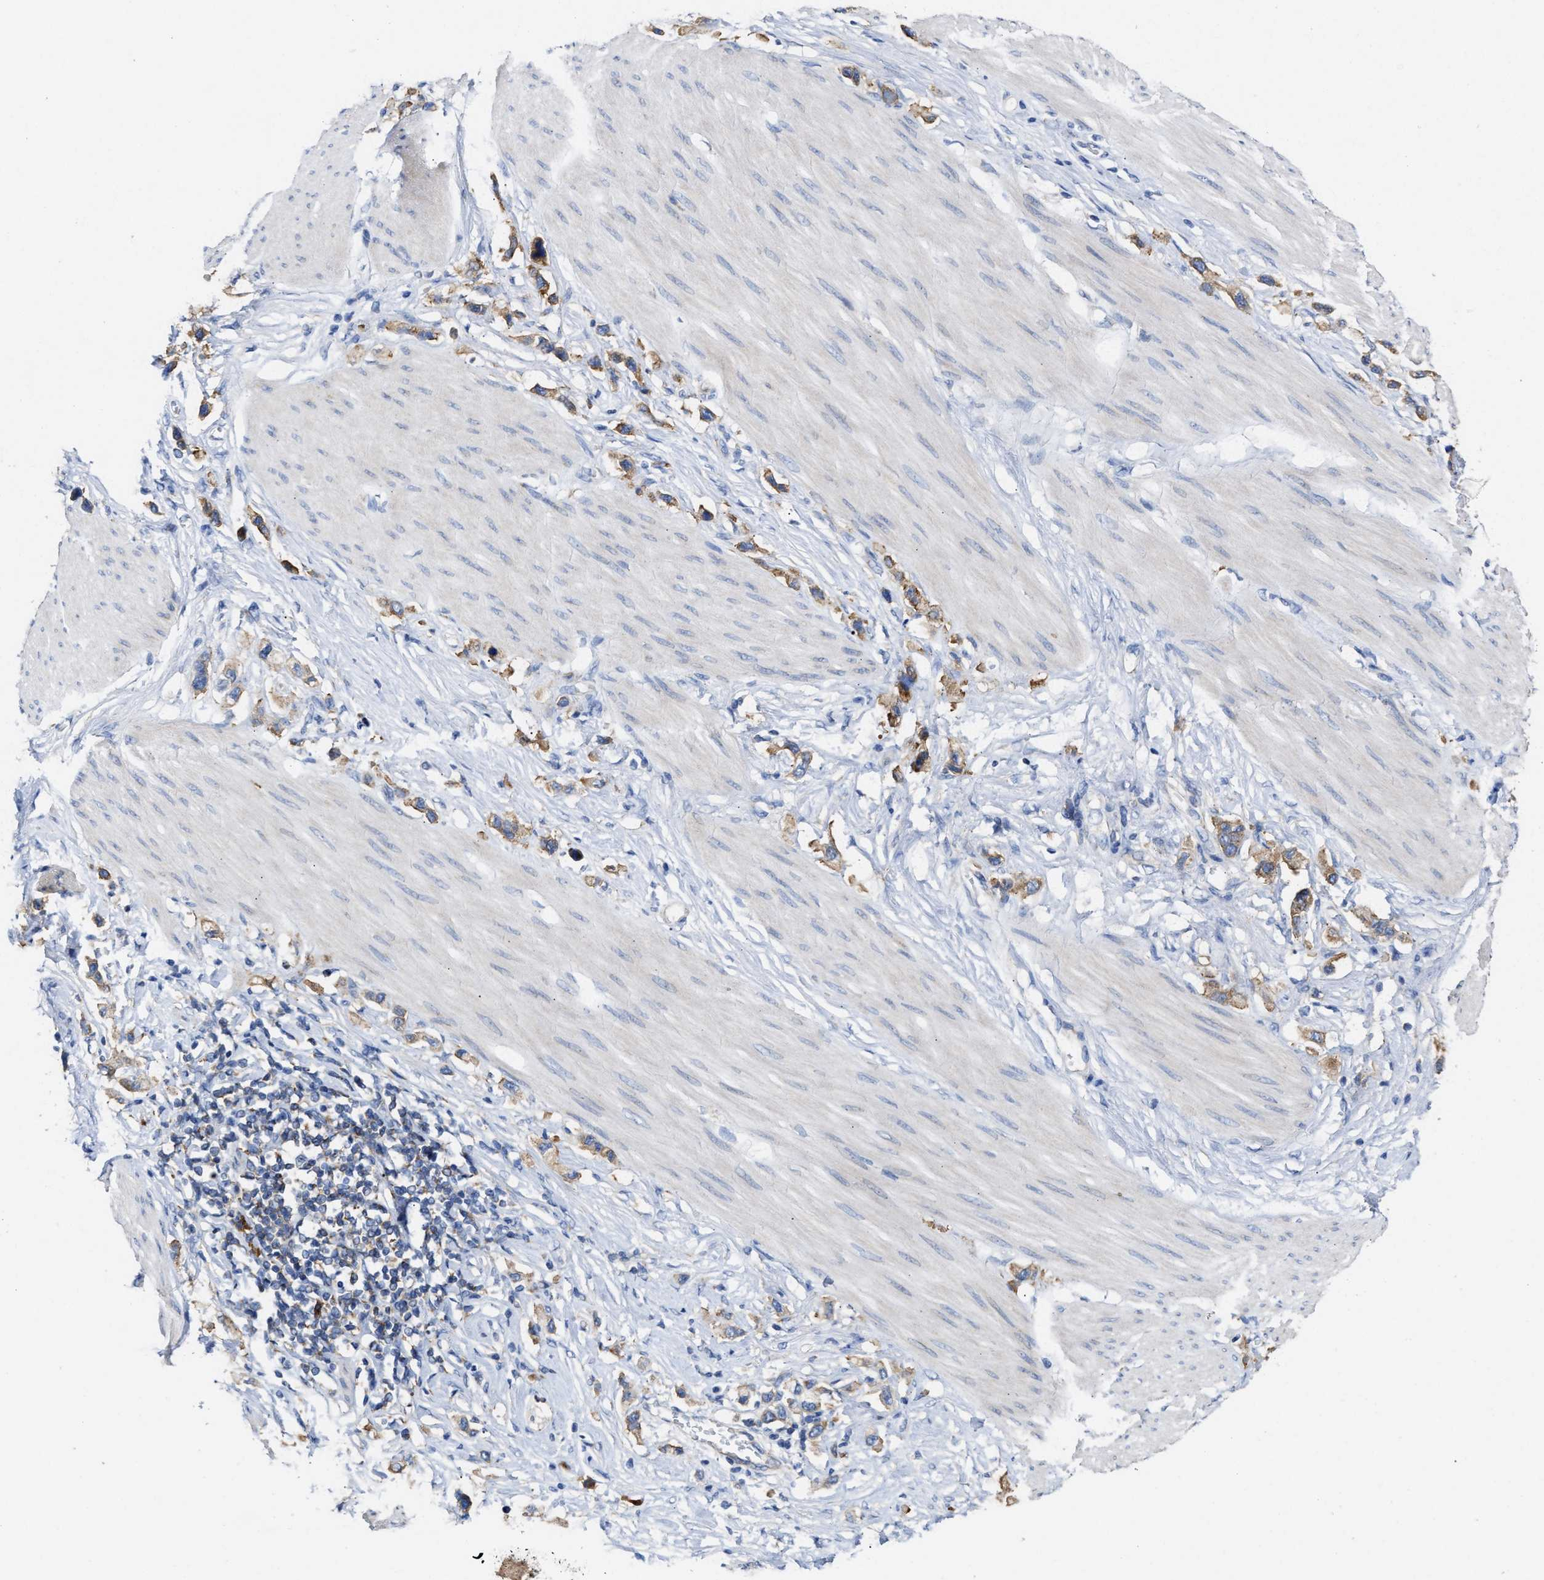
{"staining": {"intensity": "moderate", "quantity": ">75%", "location": "cytoplasmic/membranous"}, "tissue": "stomach cancer", "cell_type": "Tumor cells", "image_type": "cancer", "snomed": [{"axis": "morphology", "description": "Adenocarcinoma, NOS"}, {"axis": "topography", "description": "Stomach"}], "caption": "There is medium levels of moderate cytoplasmic/membranous expression in tumor cells of stomach adenocarcinoma, as demonstrated by immunohistochemical staining (brown color).", "gene": "PPP1R15A", "patient": {"sex": "female", "age": 65}}